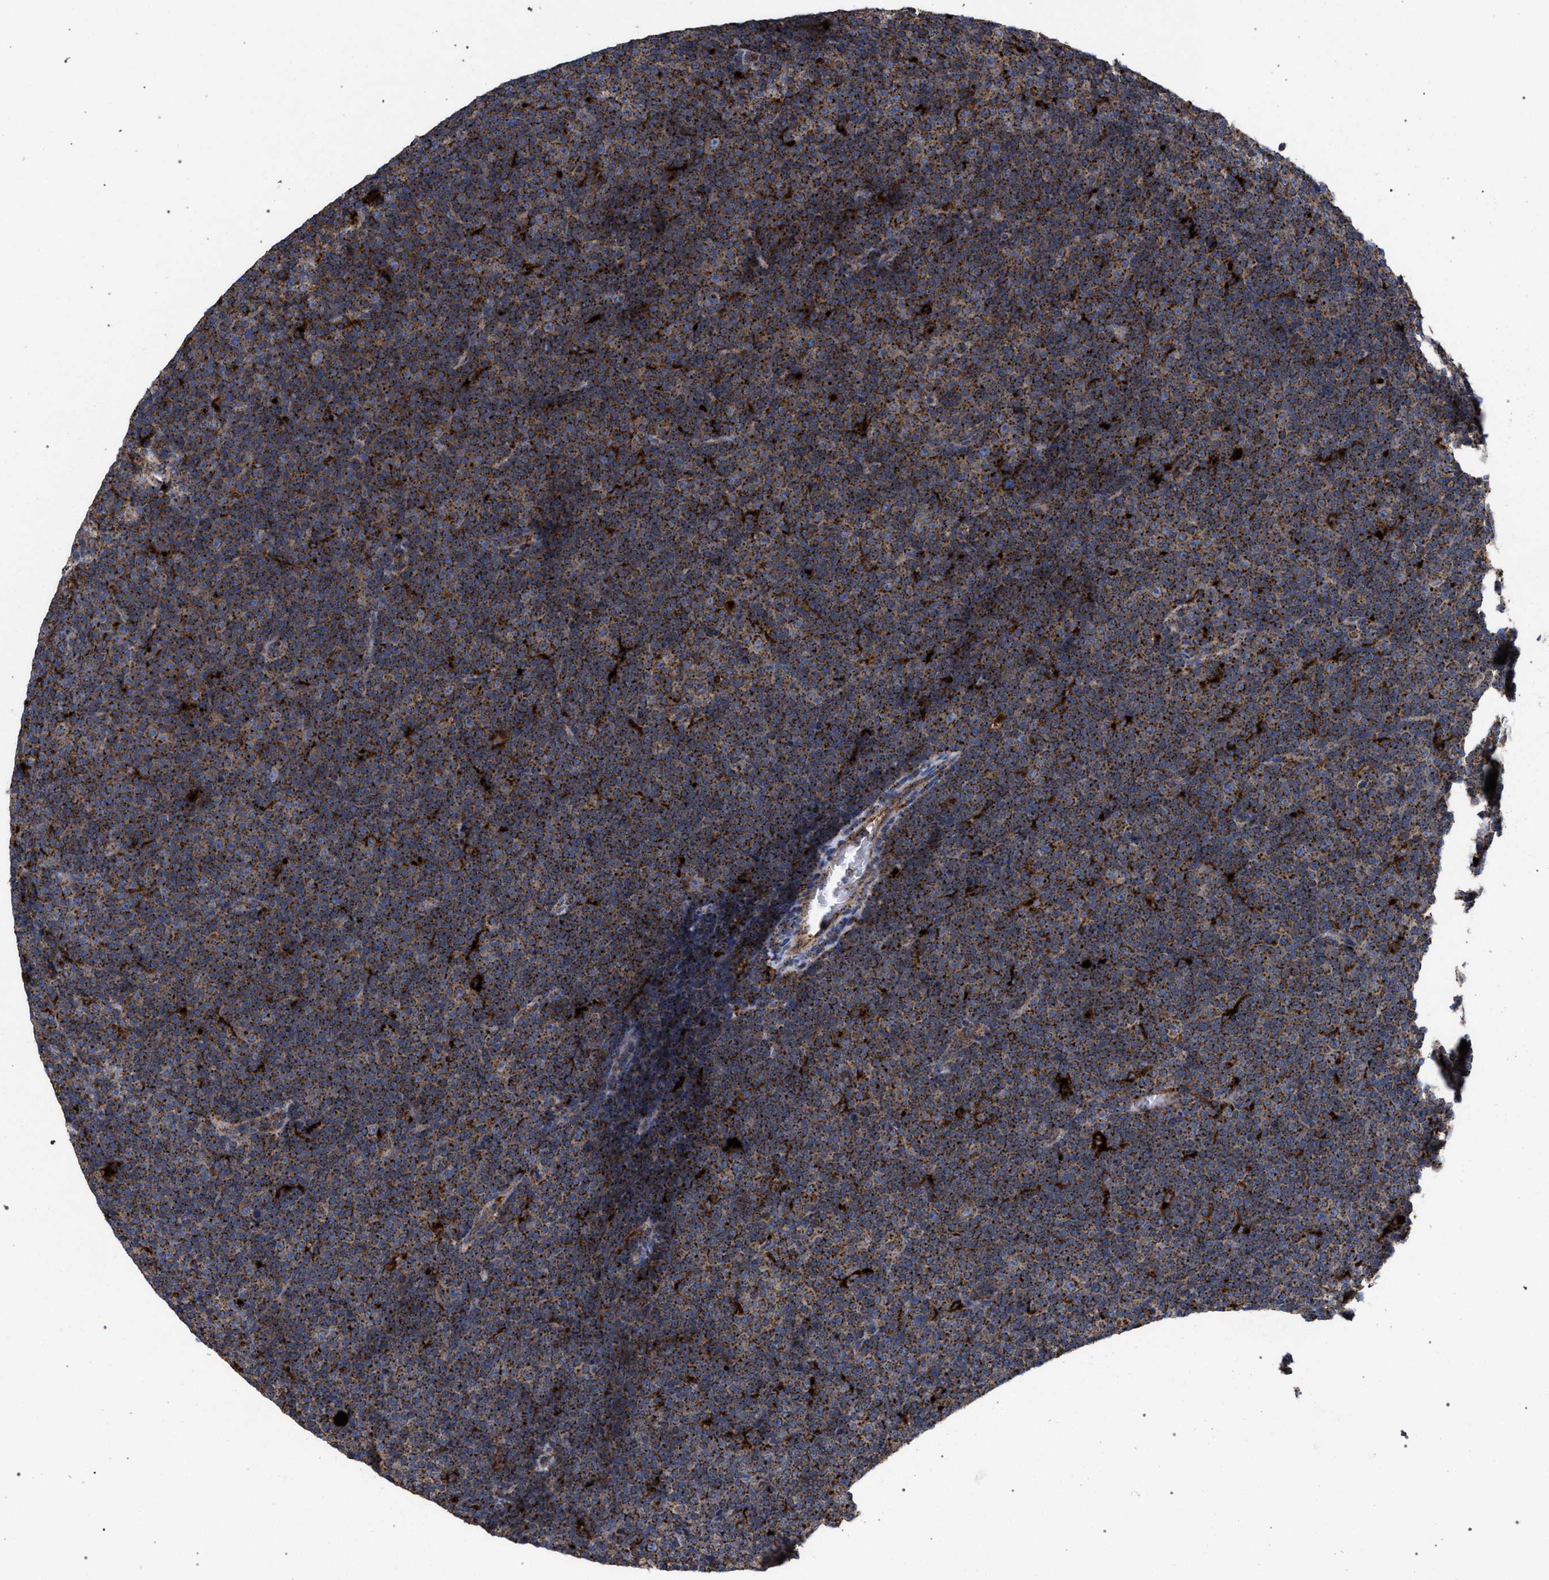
{"staining": {"intensity": "strong", "quantity": ">75%", "location": "cytoplasmic/membranous"}, "tissue": "lymphoma", "cell_type": "Tumor cells", "image_type": "cancer", "snomed": [{"axis": "morphology", "description": "Malignant lymphoma, non-Hodgkin's type, Low grade"}, {"axis": "topography", "description": "Lymph node"}], "caption": "Immunohistochemistry (IHC) of lymphoma demonstrates high levels of strong cytoplasmic/membranous staining in about >75% of tumor cells.", "gene": "PPT1", "patient": {"sex": "female", "age": 67}}